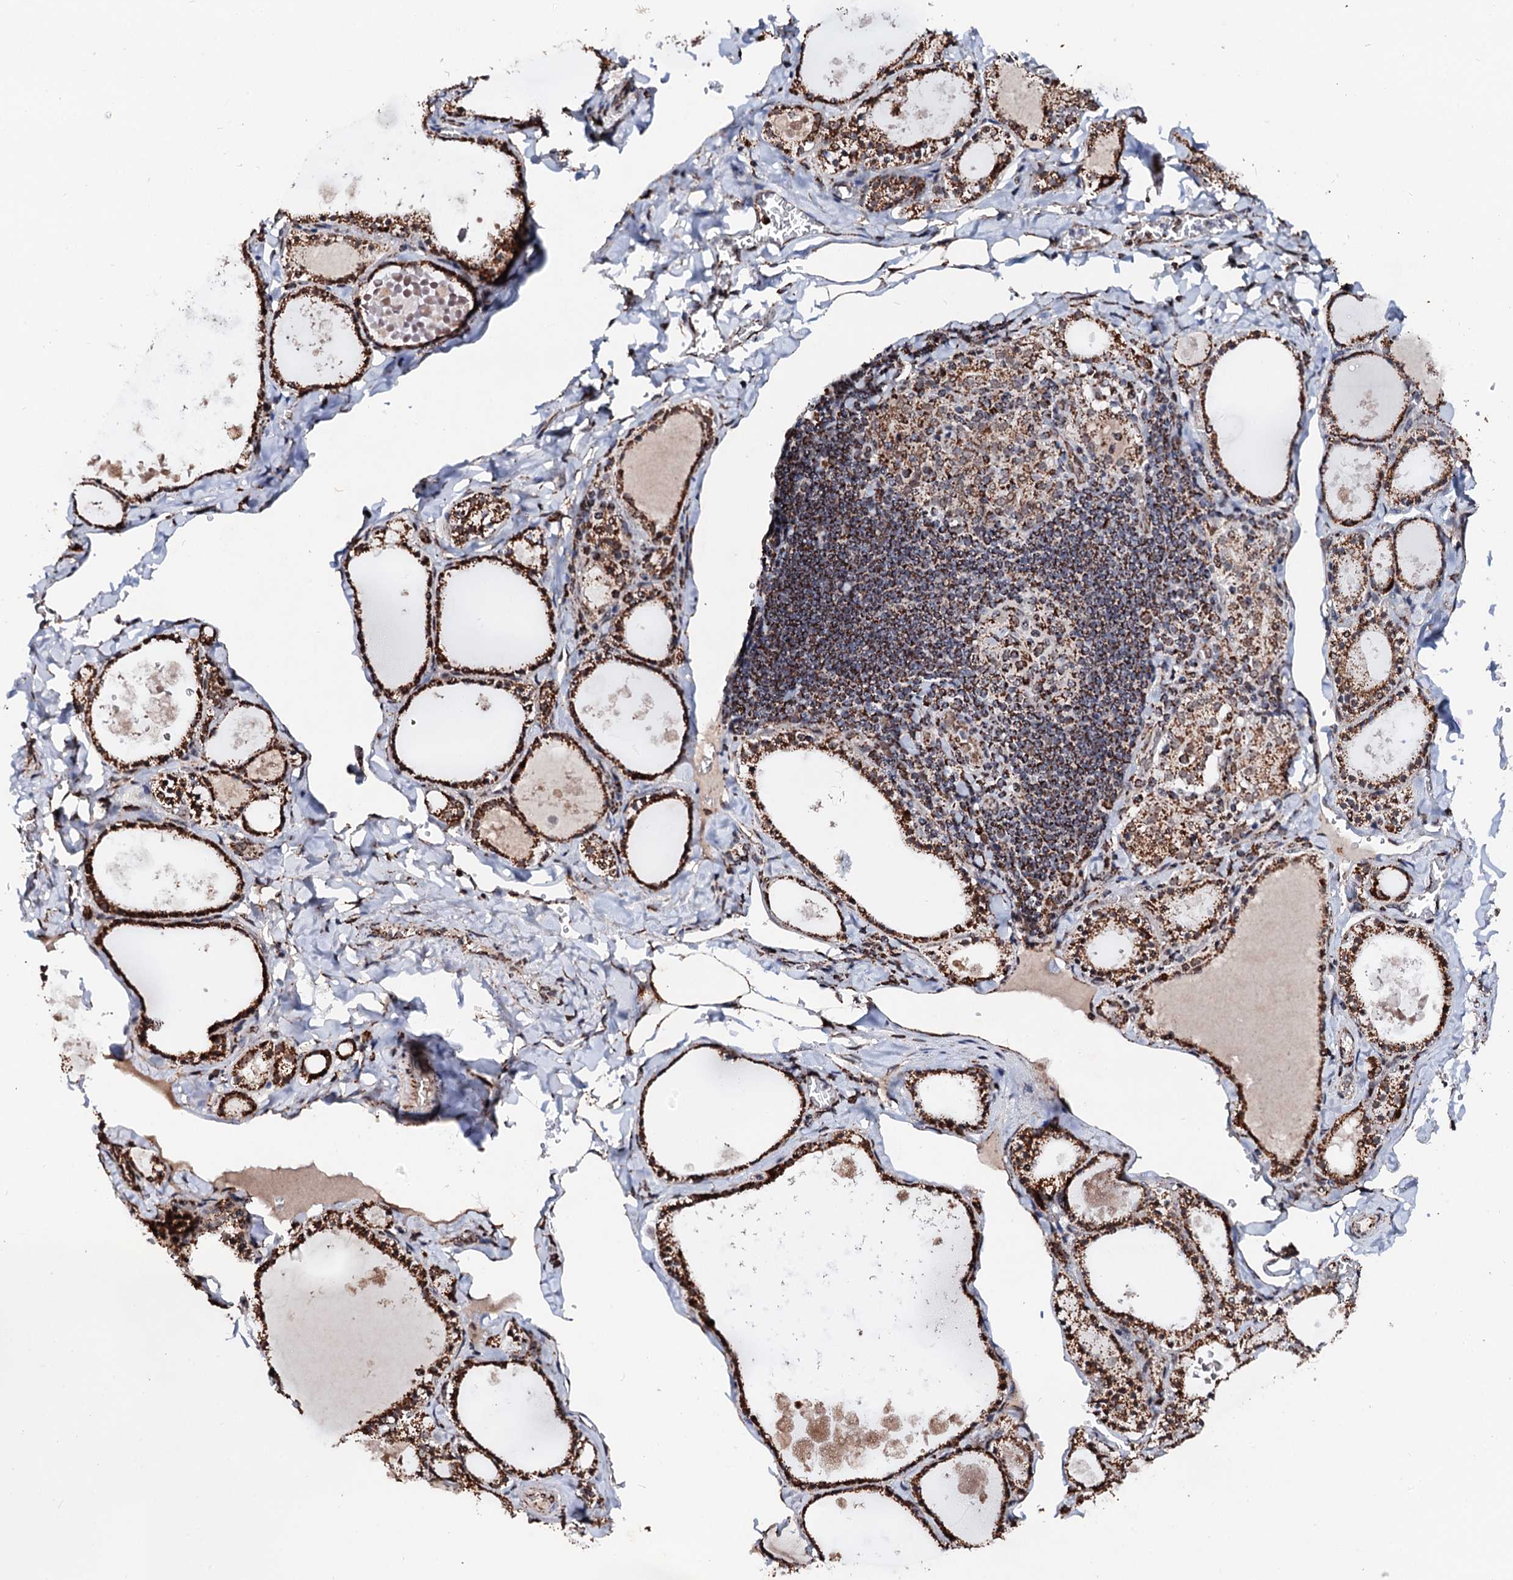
{"staining": {"intensity": "strong", "quantity": ">75%", "location": "cytoplasmic/membranous"}, "tissue": "thyroid gland", "cell_type": "Glandular cells", "image_type": "normal", "snomed": [{"axis": "morphology", "description": "Normal tissue, NOS"}, {"axis": "topography", "description": "Thyroid gland"}], "caption": "Immunohistochemistry (IHC) staining of normal thyroid gland, which demonstrates high levels of strong cytoplasmic/membranous staining in approximately >75% of glandular cells indicating strong cytoplasmic/membranous protein staining. The staining was performed using DAB (brown) for protein detection and nuclei were counterstained in hematoxylin (blue).", "gene": "SECISBP2L", "patient": {"sex": "male", "age": 56}}